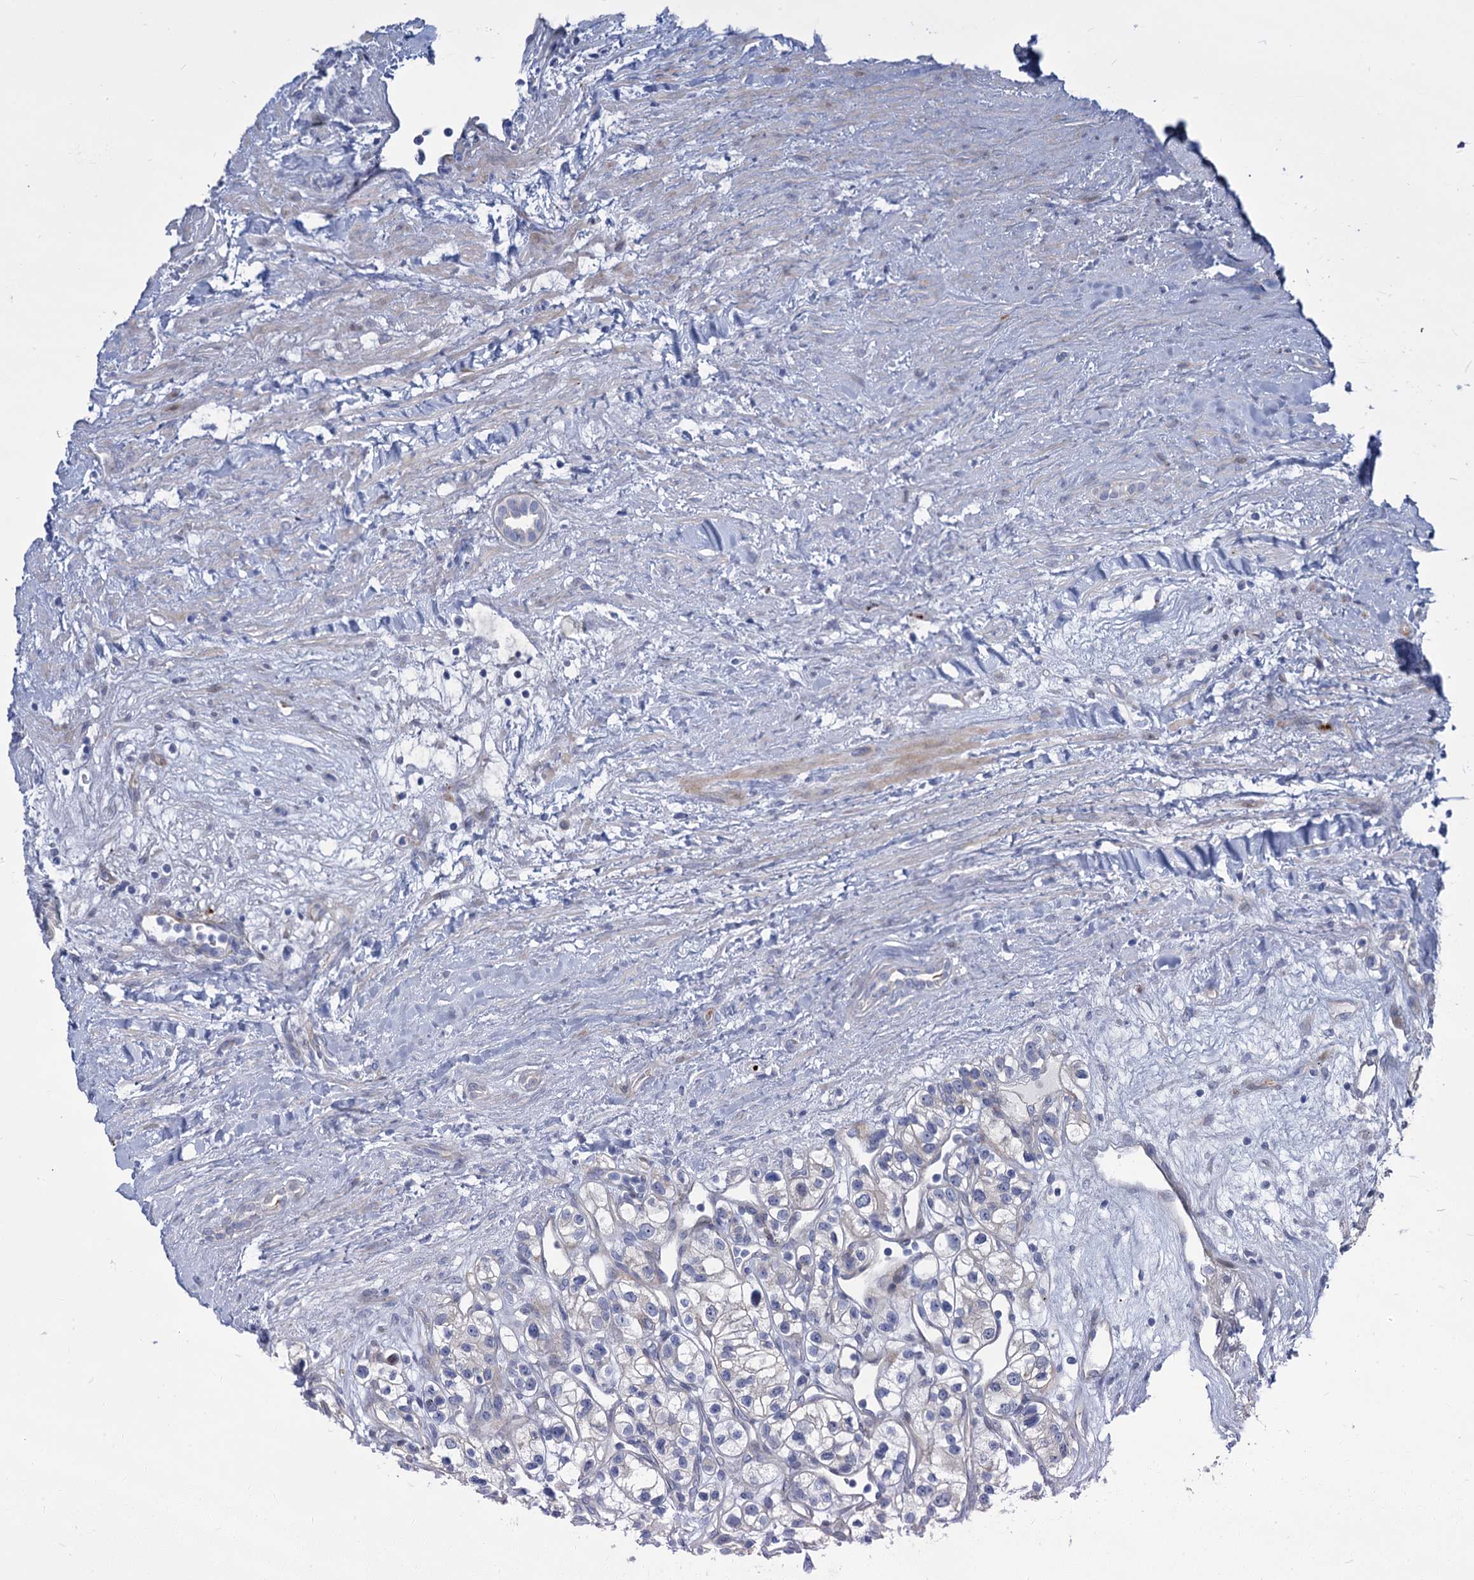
{"staining": {"intensity": "negative", "quantity": "none", "location": "none"}, "tissue": "renal cancer", "cell_type": "Tumor cells", "image_type": "cancer", "snomed": [{"axis": "morphology", "description": "Adenocarcinoma, NOS"}, {"axis": "topography", "description": "Kidney"}], "caption": "Immunohistochemistry (IHC) of human adenocarcinoma (renal) displays no positivity in tumor cells. (Immunohistochemistry (IHC), brightfield microscopy, high magnification).", "gene": "TRIM77", "patient": {"sex": "female", "age": 57}}